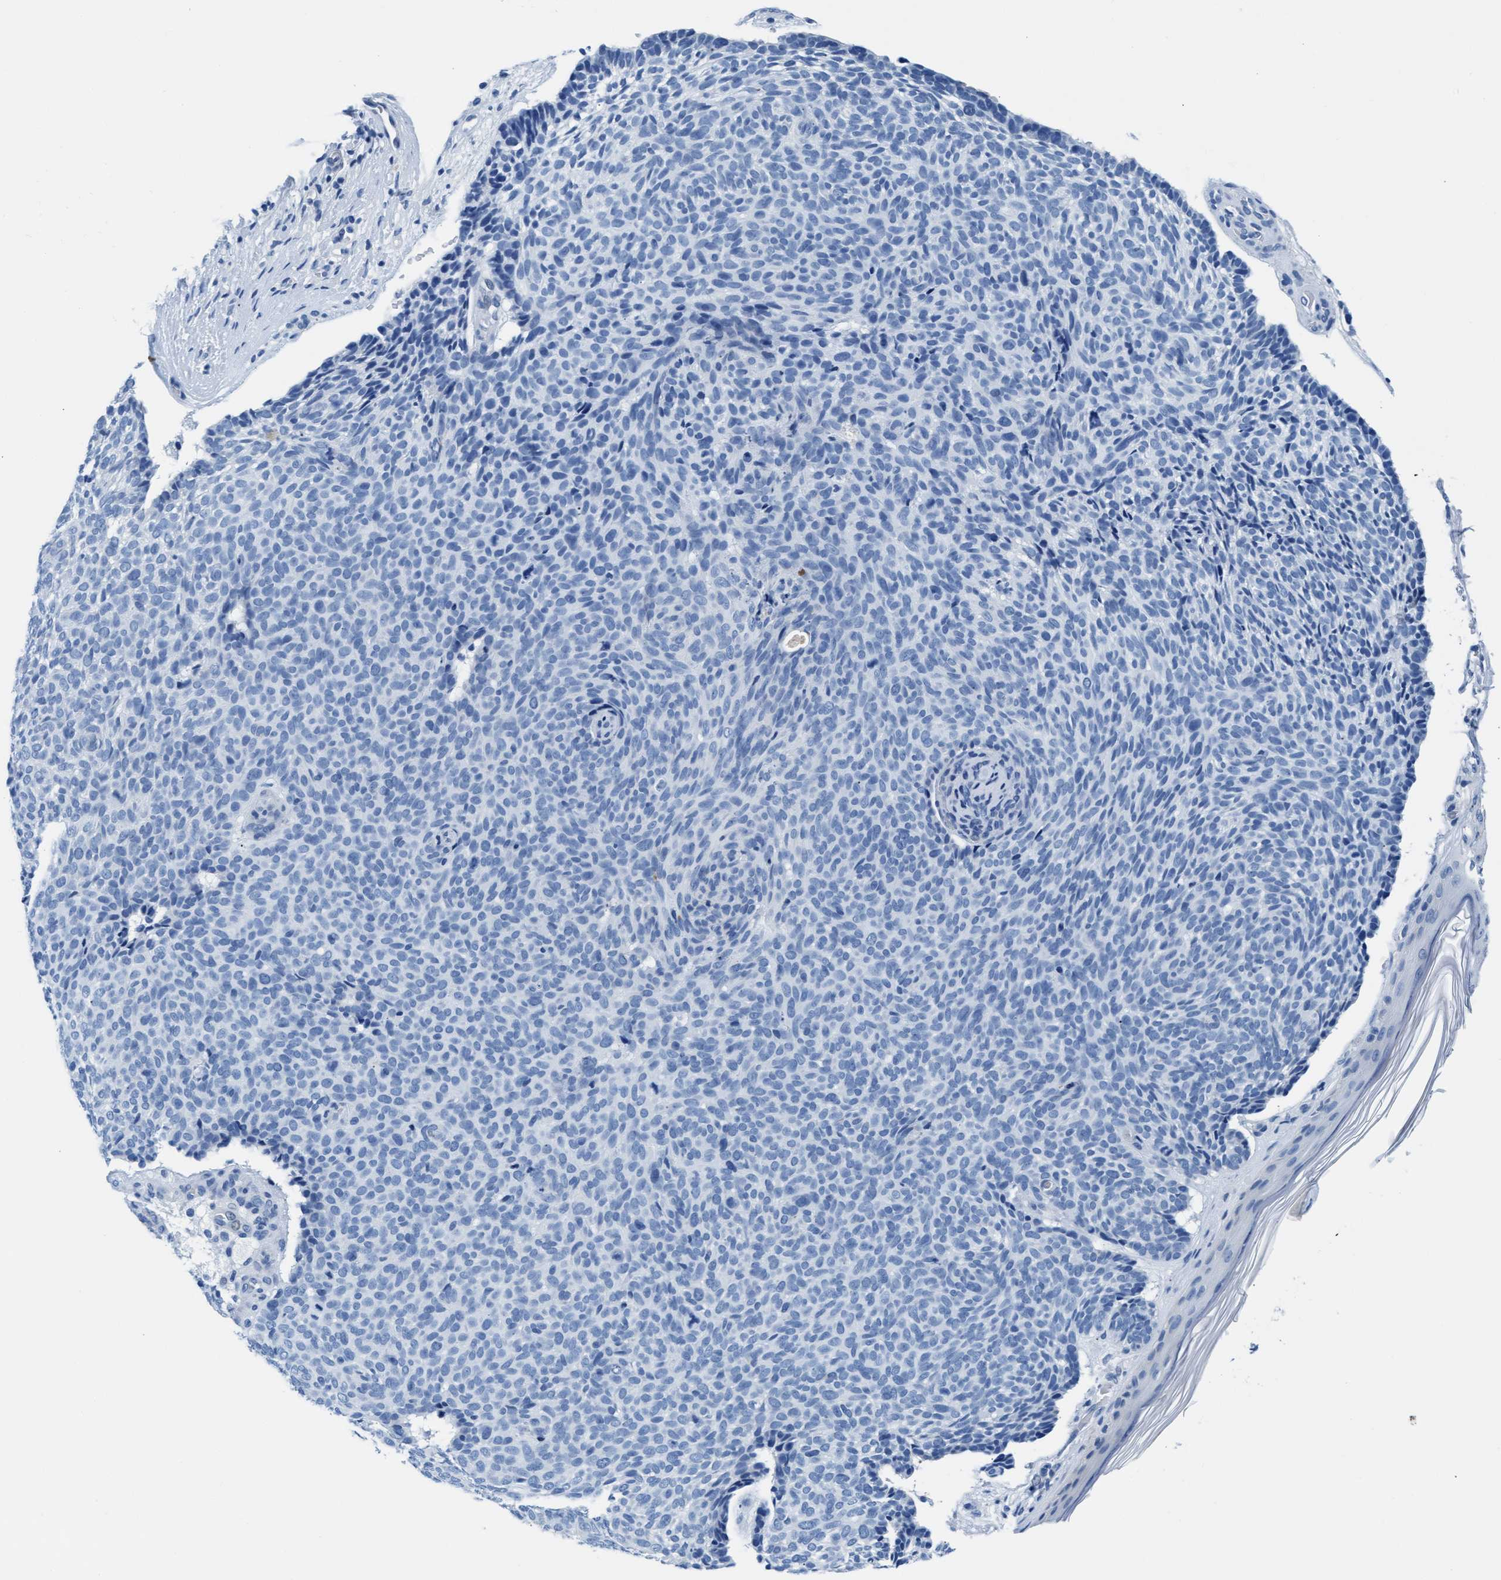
{"staining": {"intensity": "negative", "quantity": "none", "location": "none"}, "tissue": "skin cancer", "cell_type": "Tumor cells", "image_type": "cancer", "snomed": [{"axis": "morphology", "description": "Basal cell carcinoma"}, {"axis": "topography", "description": "Skin"}], "caption": "An image of human skin basal cell carcinoma is negative for staining in tumor cells.", "gene": "MMP8", "patient": {"sex": "male", "age": 61}}